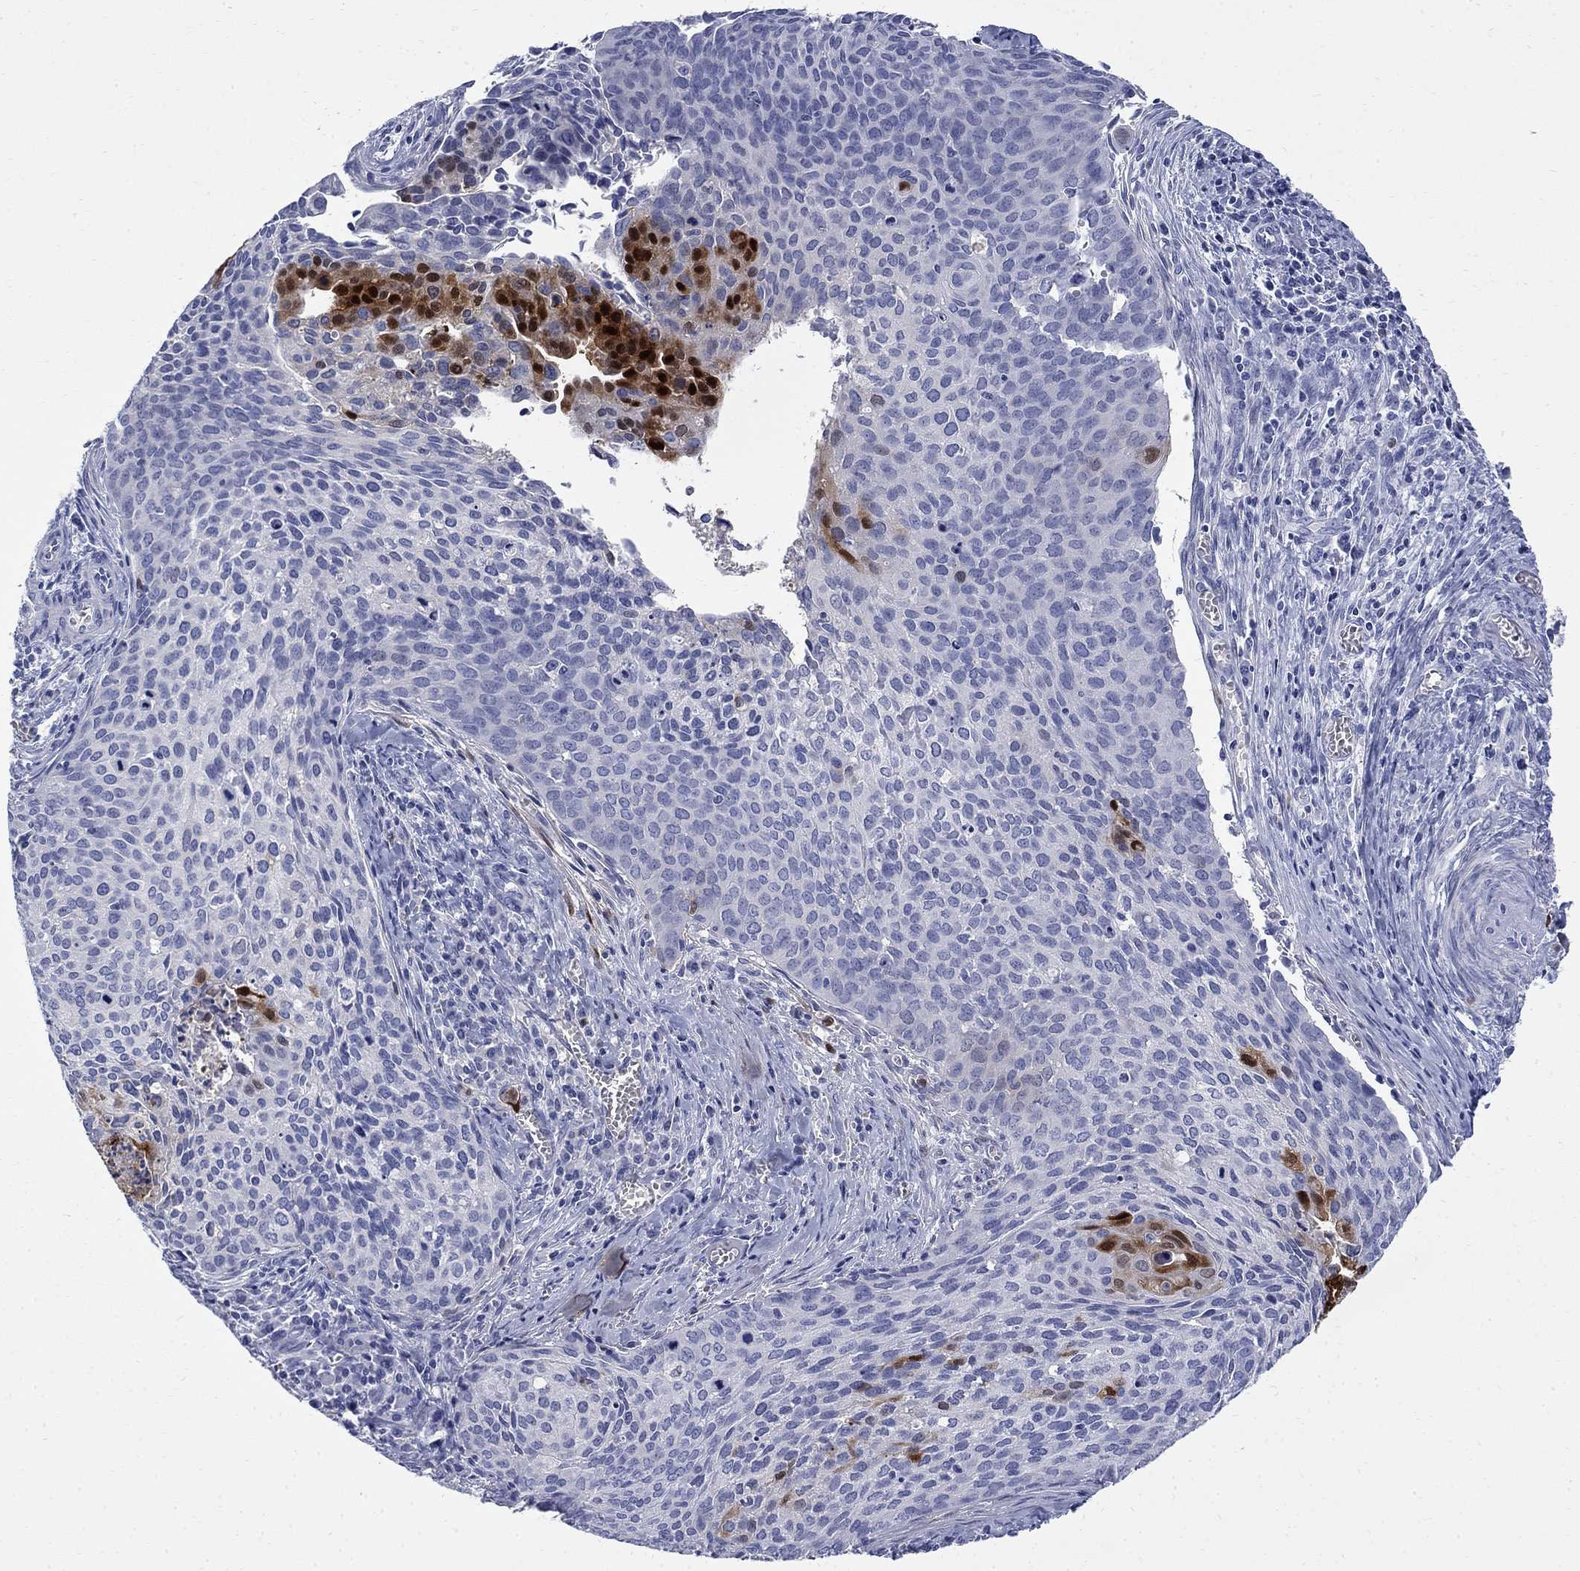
{"staining": {"intensity": "strong", "quantity": "<25%", "location": "cytoplasmic/membranous,nuclear"}, "tissue": "cervical cancer", "cell_type": "Tumor cells", "image_type": "cancer", "snomed": [{"axis": "morphology", "description": "Squamous cell carcinoma, NOS"}, {"axis": "topography", "description": "Cervix"}], "caption": "Cervical cancer (squamous cell carcinoma) stained for a protein (brown) demonstrates strong cytoplasmic/membranous and nuclear positive expression in approximately <25% of tumor cells.", "gene": "SERPINB2", "patient": {"sex": "female", "age": 29}}